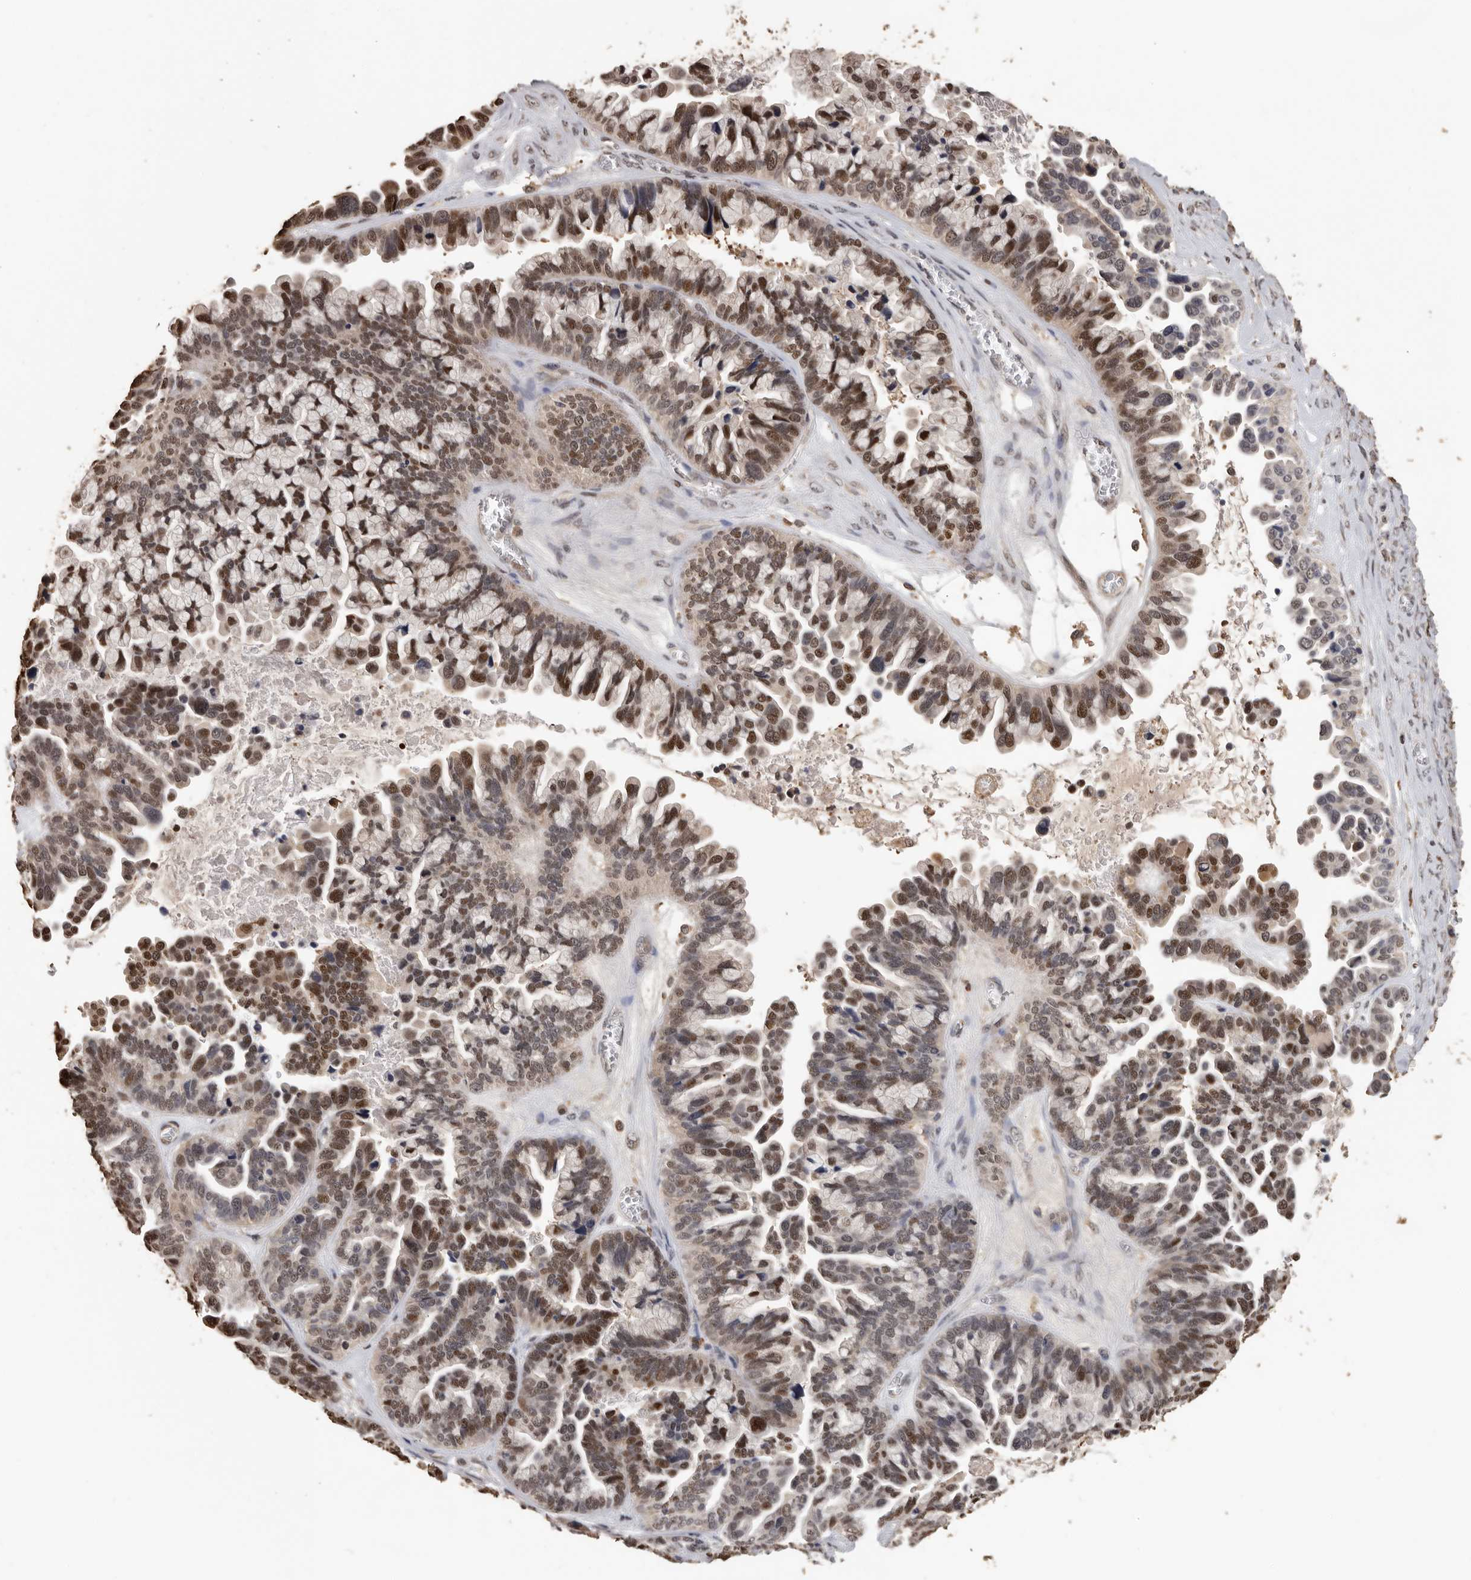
{"staining": {"intensity": "moderate", "quantity": ">75%", "location": "nuclear"}, "tissue": "ovarian cancer", "cell_type": "Tumor cells", "image_type": "cancer", "snomed": [{"axis": "morphology", "description": "Cystadenocarcinoma, serous, NOS"}, {"axis": "topography", "description": "Ovary"}], "caption": "Protein staining of serous cystadenocarcinoma (ovarian) tissue shows moderate nuclear positivity in approximately >75% of tumor cells.", "gene": "KIF2B", "patient": {"sex": "female", "age": 56}}